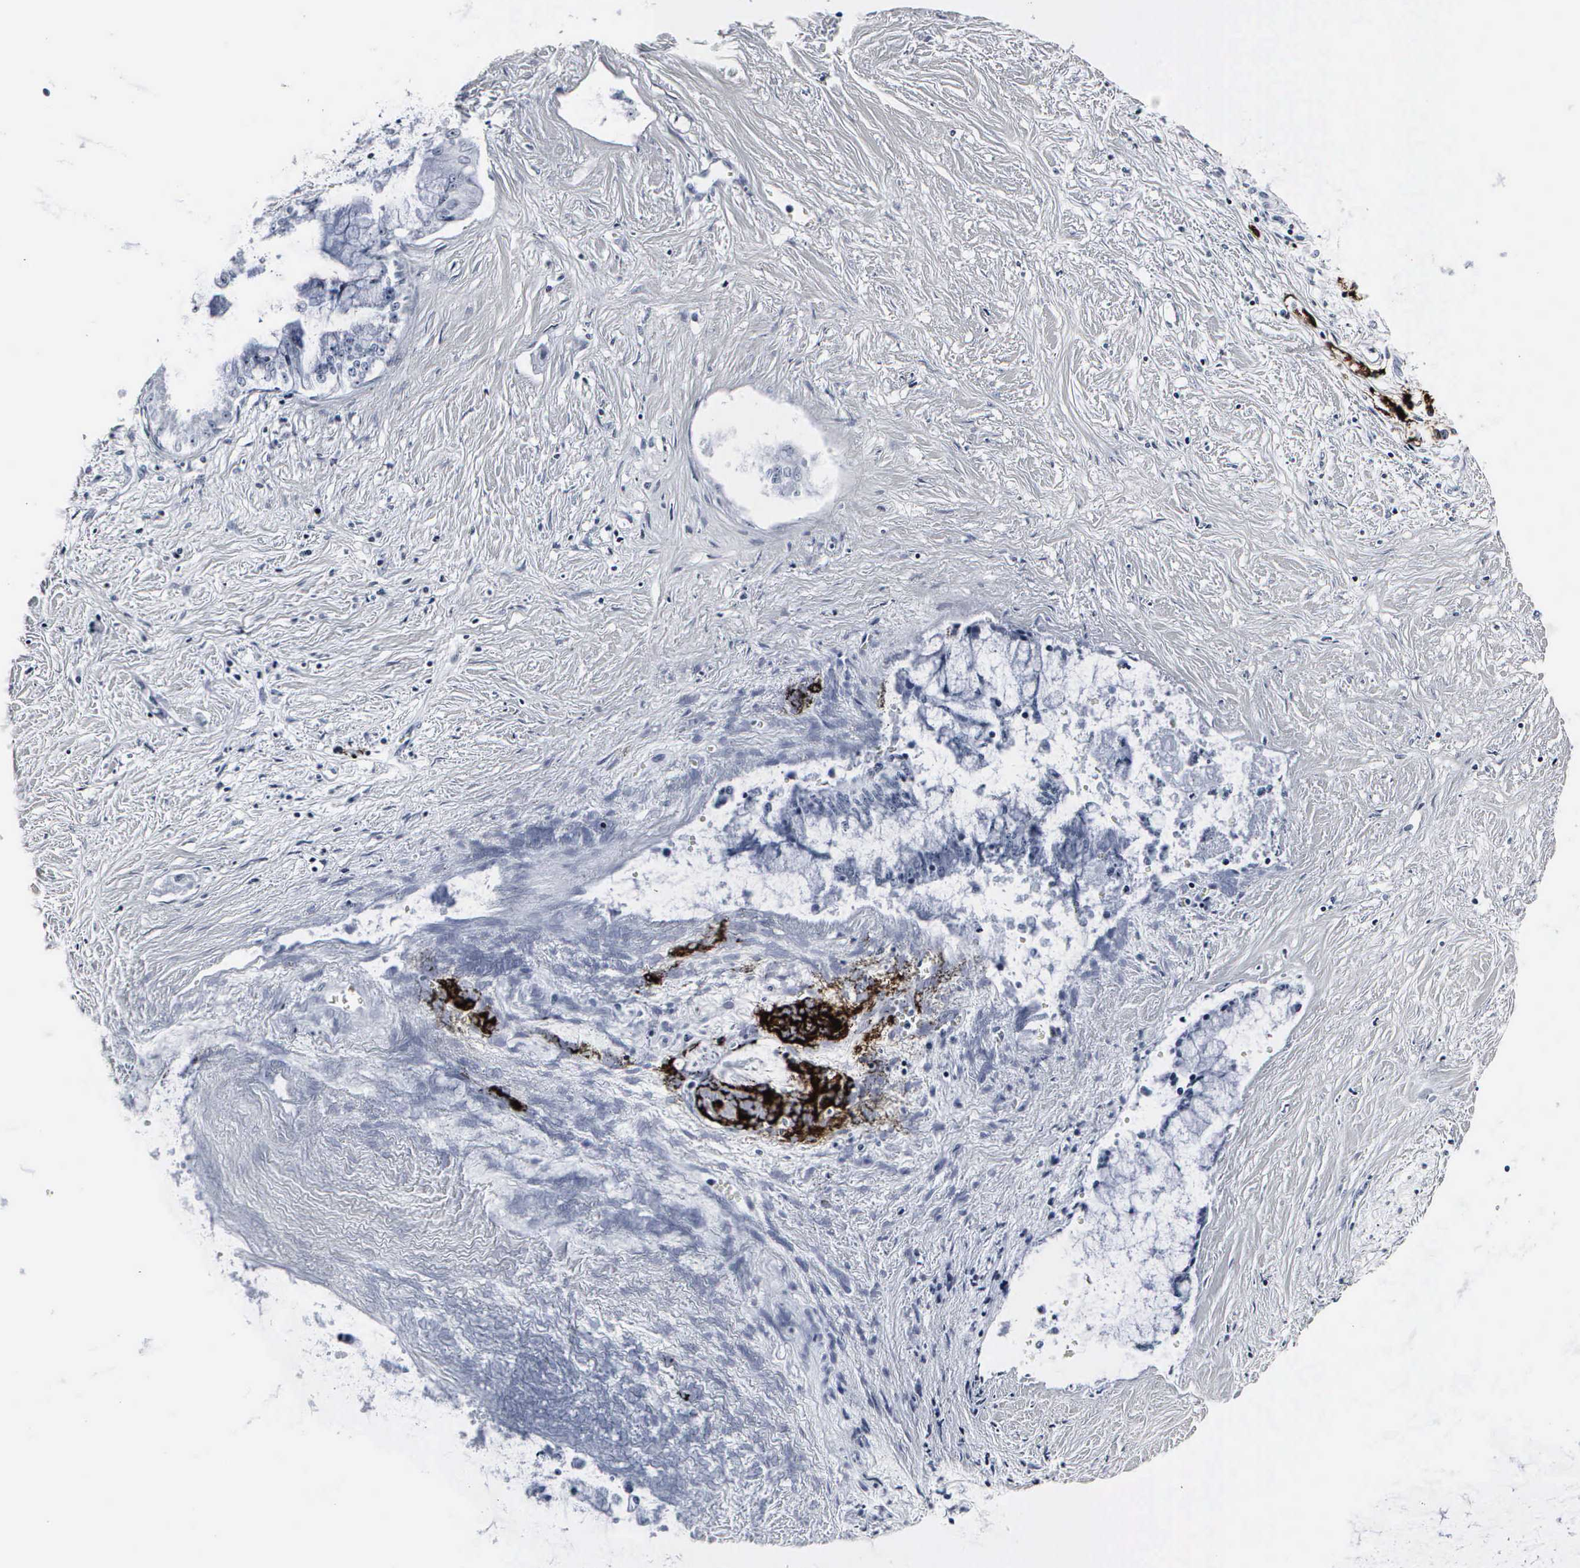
{"staining": {"intensity": "negative", "quantity": "none", "location": "none"}, "tissue": "pancreatic cancer", "cell_type": "Tumor cells", "image_type": "cancer", "snomed": [{"axis": "morphology", "description": "Adenocarcinoma, NOS"}, {"axis": "topography", "description": "Pancreas"}], "caption": "Human pancreatic cancer (adenocarcinoma) stained for a protein using immunohistochemistry shows no positivity in tumor cells.", "gene": "DGCR2", "patient": {"sex": "male", "age": 59}}